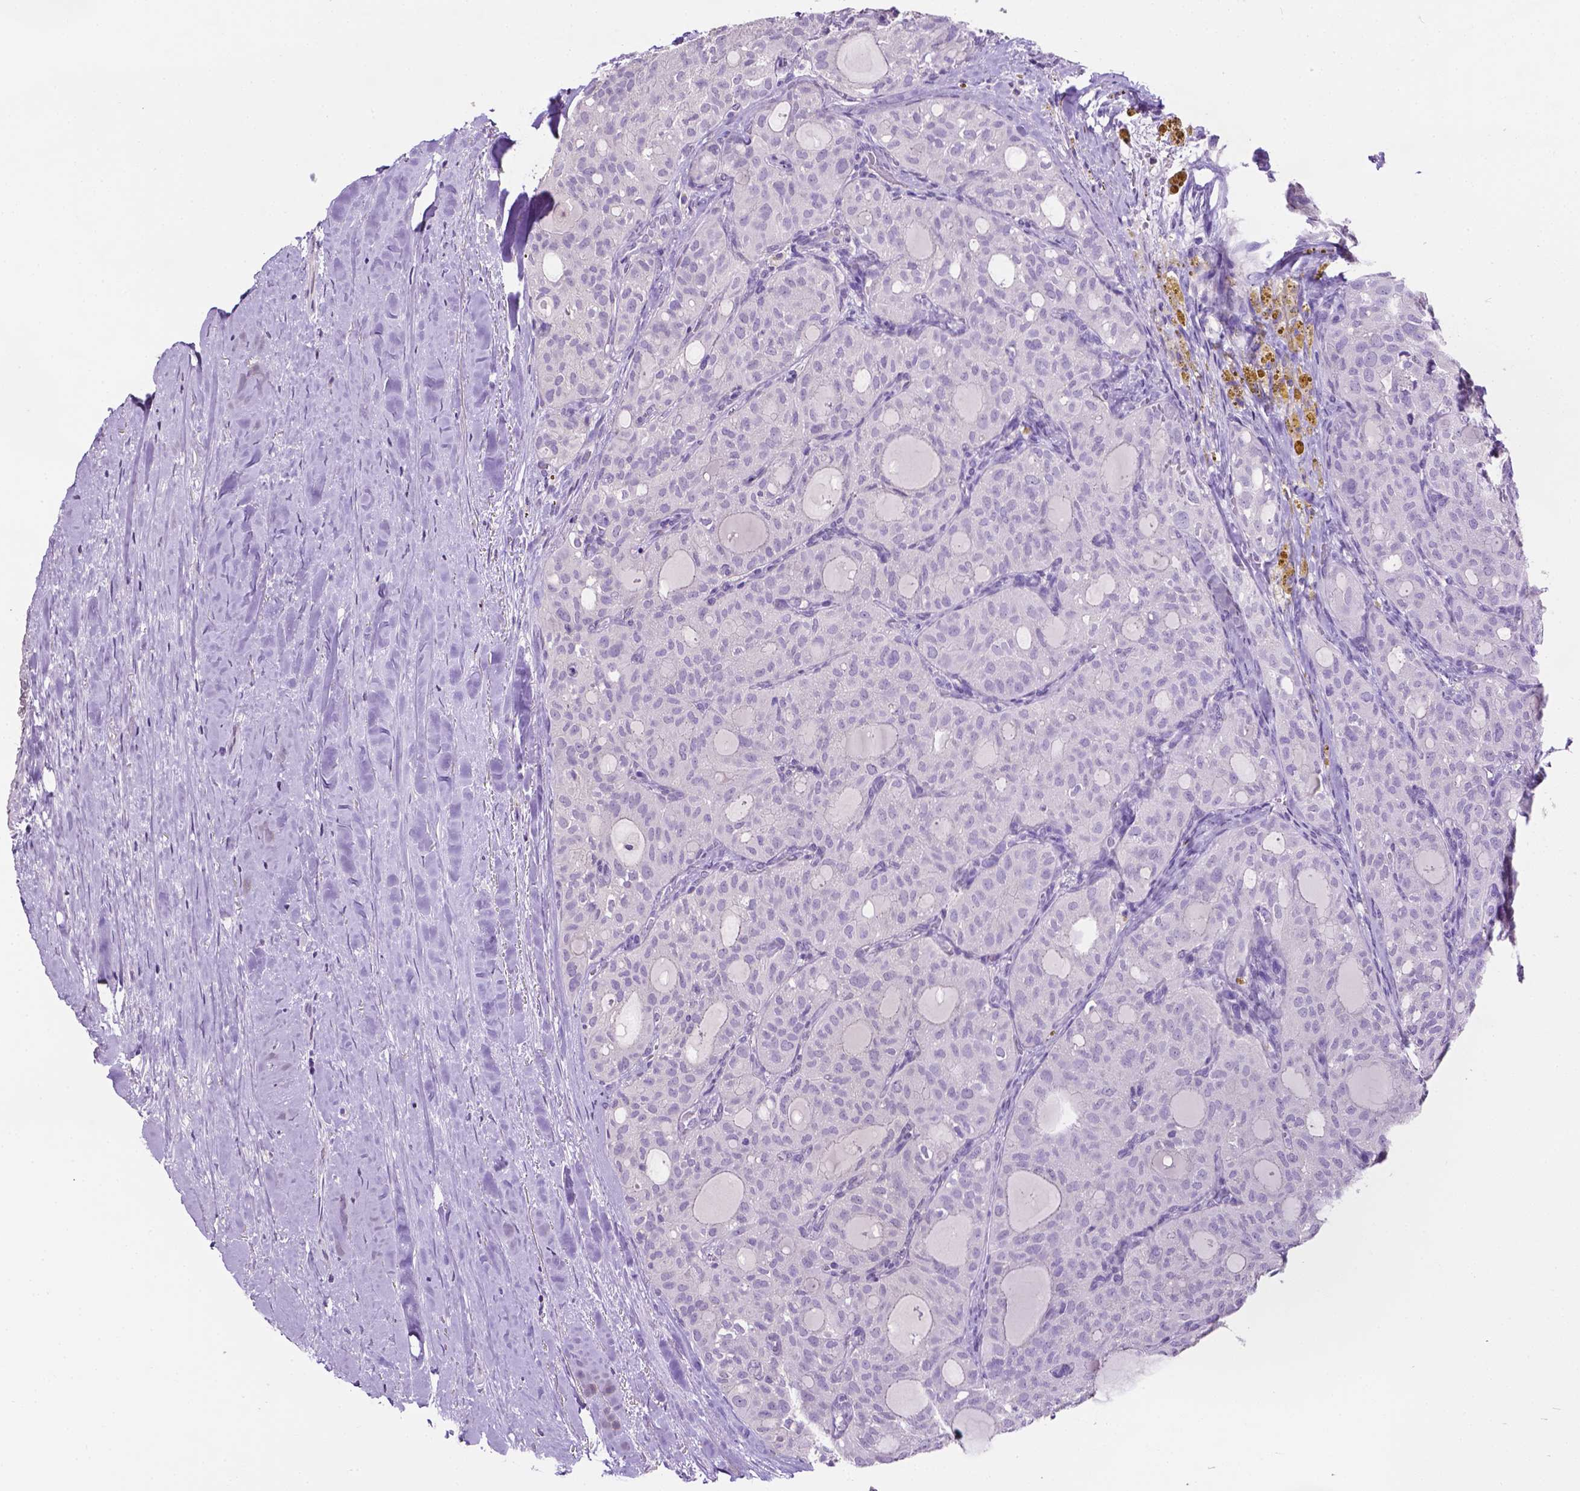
{"staining": {"intensity": "negative", "quantity": "none", "location": "none"}, "tissue": "thyroid cancer", "cell_type": "Tumor cells", "image_type": "cancer", "snomed": [{"axis": "morphology", "description": "Follicular adenoma carcinoma, NOS"}, {"axis": "topography", "description": "Thyroid gland"}], "caption": "High magnification brightfield microscopy of thyroid cancer stained with DAB (3,3'-diaminobenzidine) (brown) and counterstained with hematoxylin (blue): tumor cells show no significant positivity.", "gene": "TACSTD2", "patient": {"sex": "male", "age": 75}}